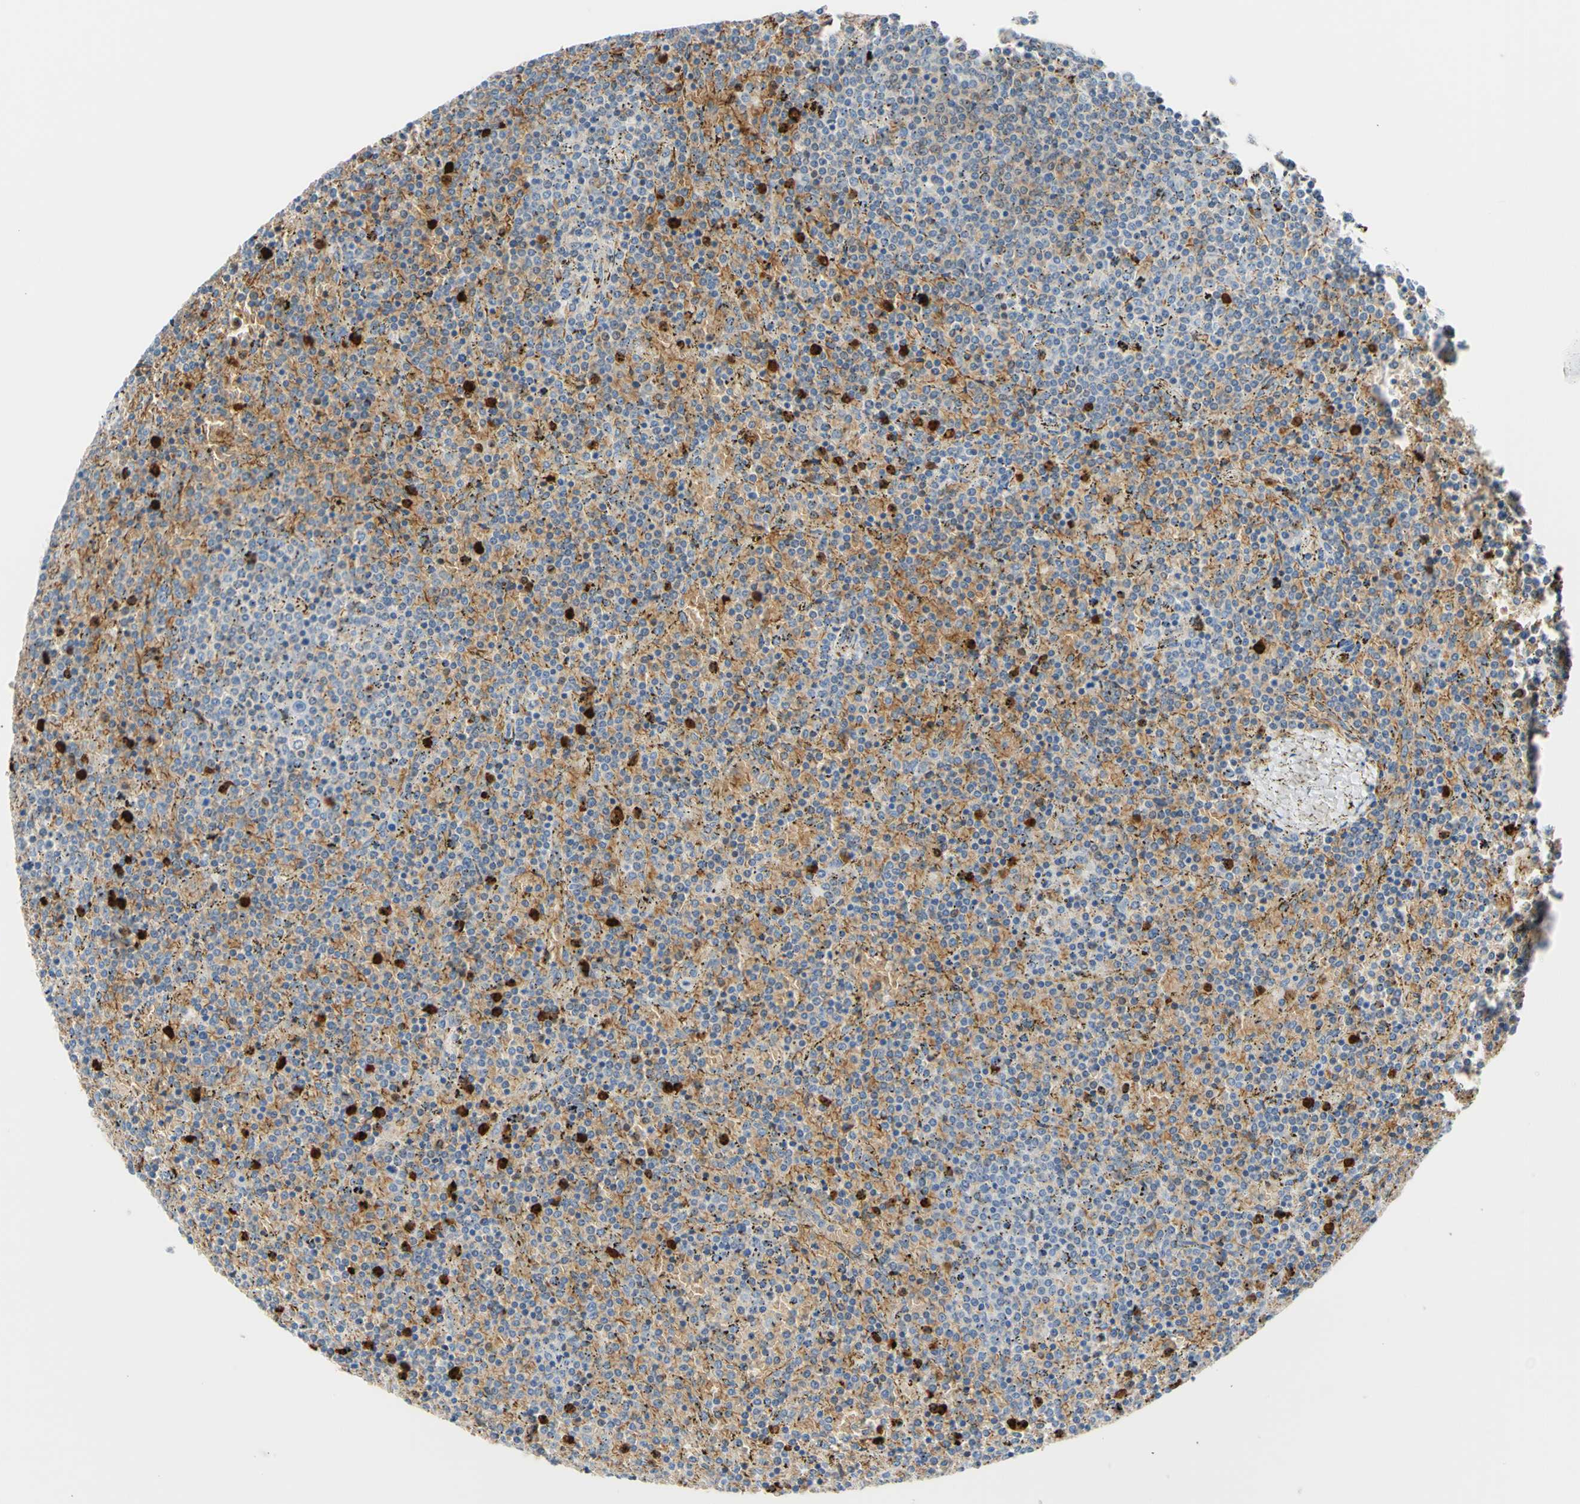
{"staining": {"intensity": "weak", "quantity": "25%-75%", "location": "cytoplasmic/membranous"}, "tissue": "lymphoma", "cell_type": "Tumor cells", "image_type": "cancer", "snomed": [{"axis": "morphology", "description": "Malignant lymphoma, non-Hodgkin's type, Low grade"}, {"axis": "topography", "description": "Spleen"}], "caption": "Malignant lymphoma, non-Hodgkin's type (low-grade) tissue displays weak cytoplasmic/membranous staining in about 25%-75% of tumor cells", "gene": "USP9X", "patient": {"sex": "female", "age": 77}}